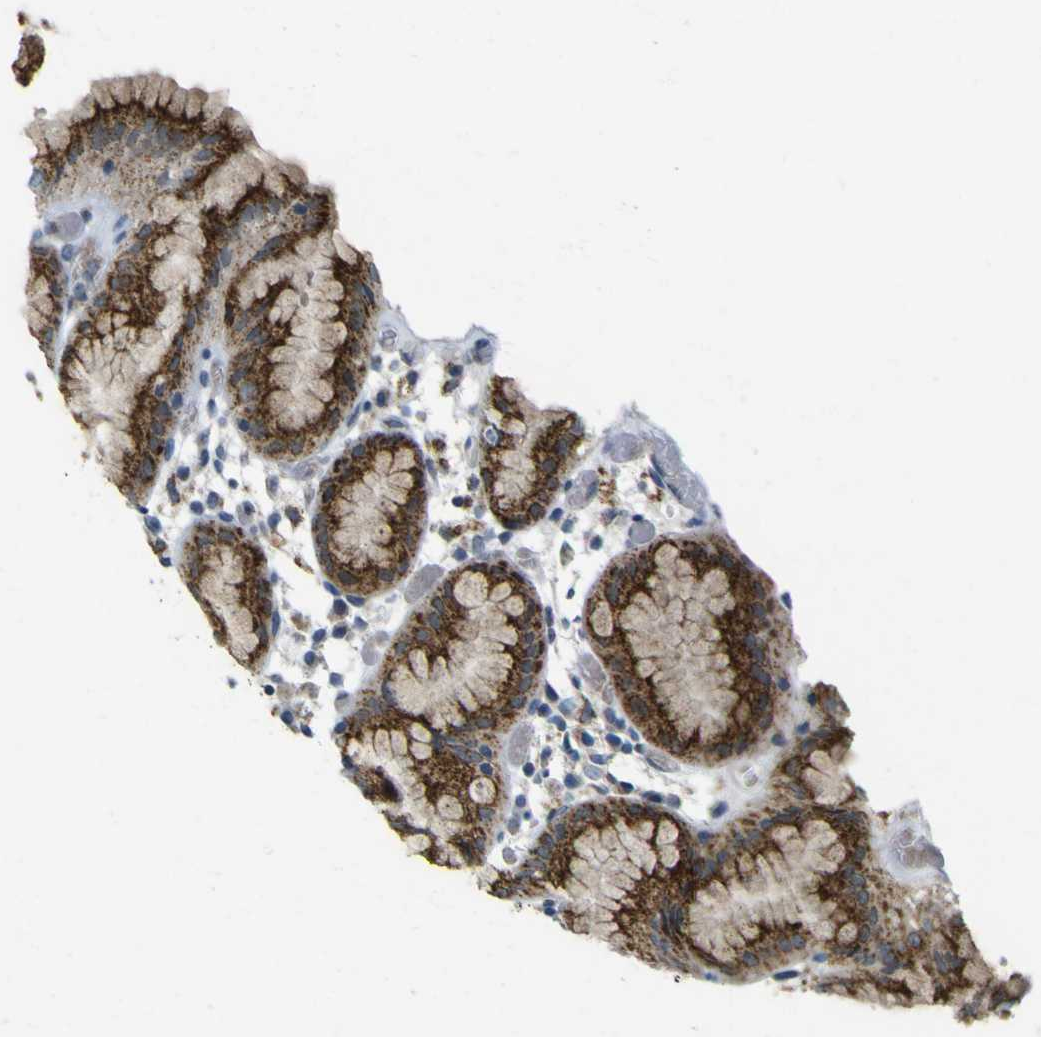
{"staining": {"intensity": "moderate", "quantity": ">75%", "location": "cytoplasmic/membranous"}, "tissue": "stomach", "cell_type": "Glandular cells", "image_type": "normal", "snomed": [{"axis": "morphology", "description": "Normal tissue, NOS"}, {"axis": "topography", "description": "Stomach"}, {"axis": "topography", "description": "Stomach, lower"}], "caption": "This is a micrograph of immunohistochemistry (IHC) staining of normal stomach, which shows moderate expression in the cytoplasmic/membranous of glandular cells.", "gene": "ACBD5", "patient": {"sex": "female", "age": 75}}